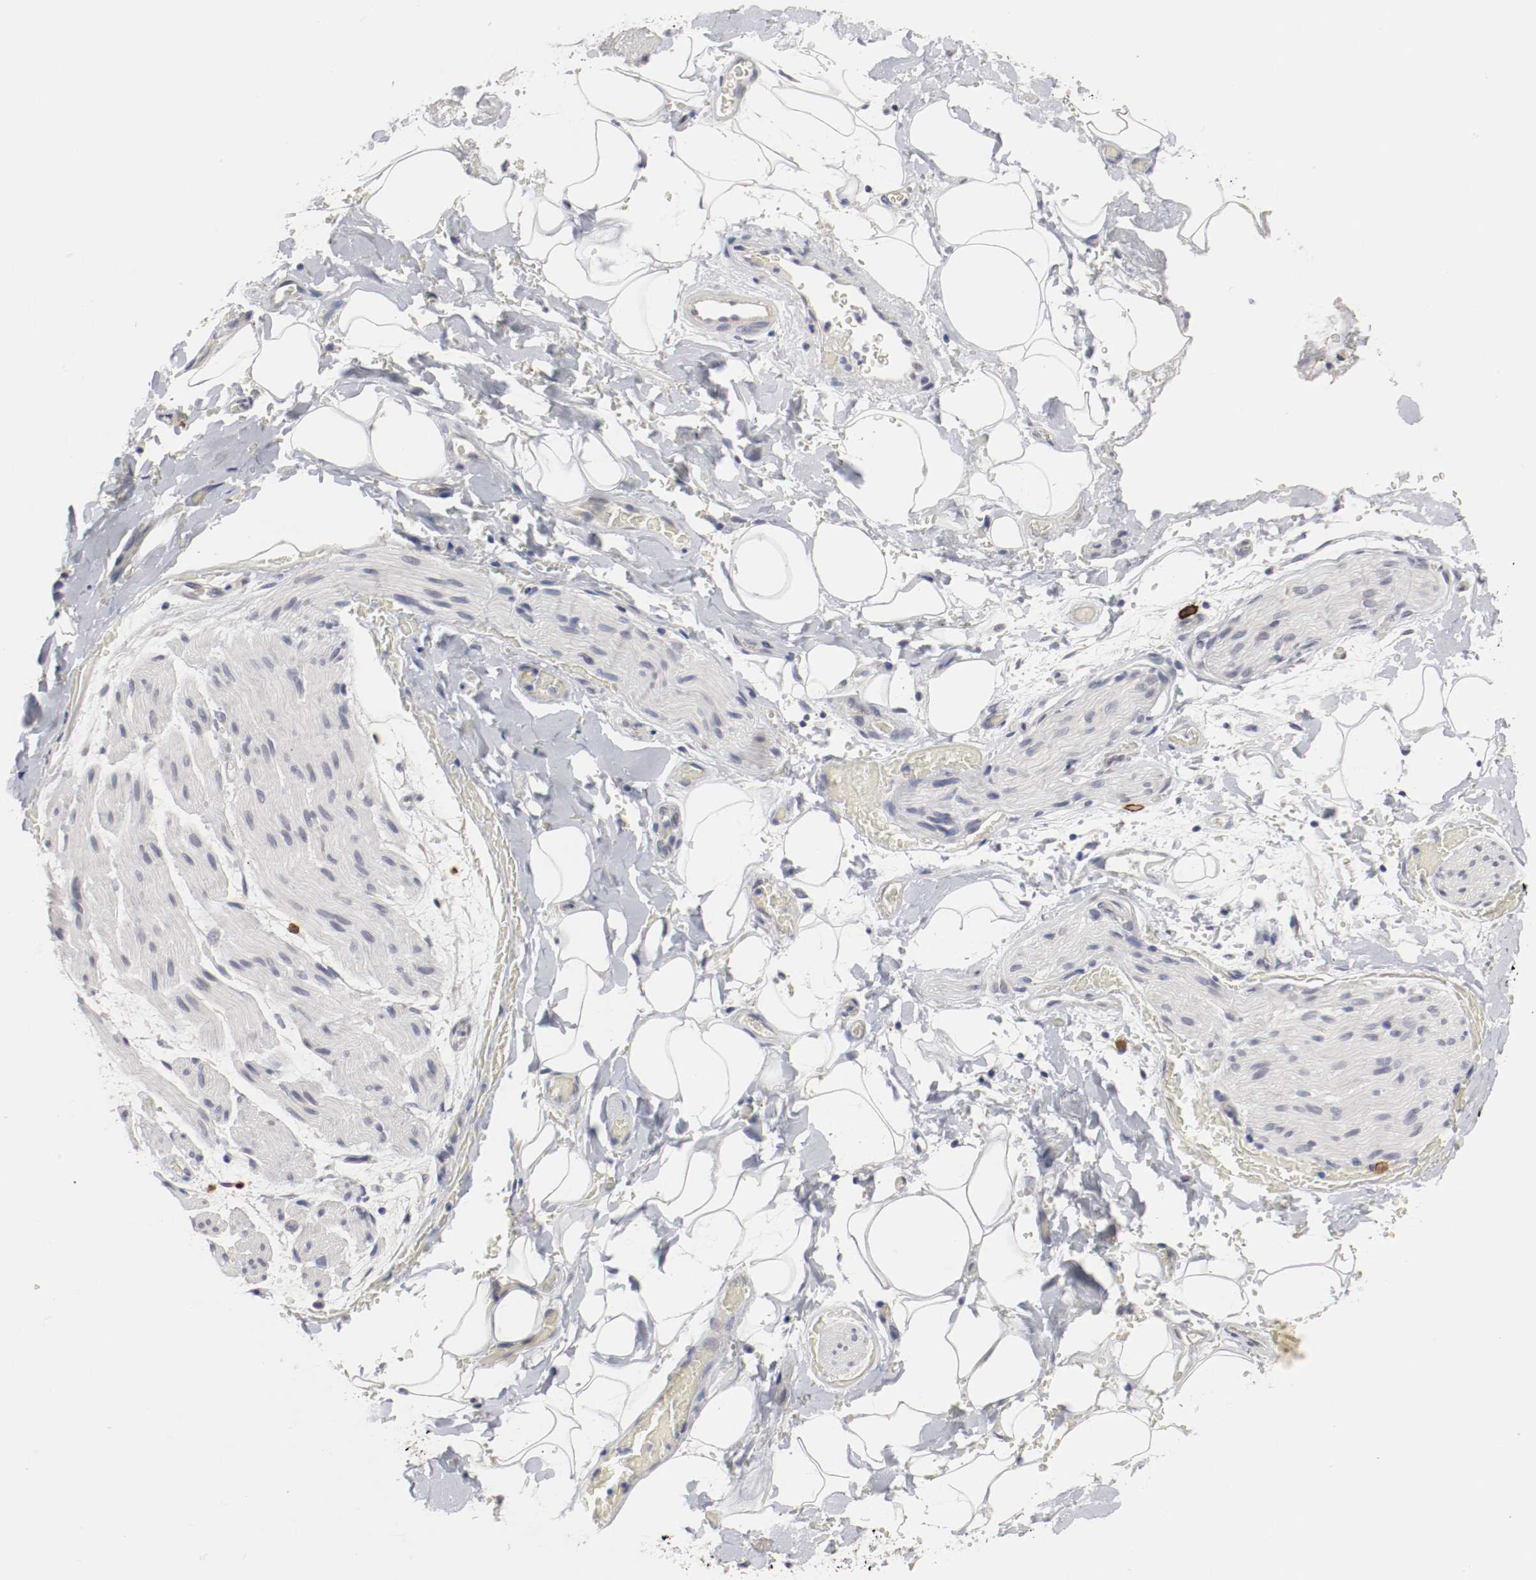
{"staining": {"intensity": "negative", "quantity": "none", "location": "none"}, "tissue": "adipose tissue", "cell_type": "Adipocytes", "image_type": "normal", "snomed": [{"axis": "morphology", "description": "Normal tissue, NOS"}, {"axis": "morphology", "description": "Cholangiocarcinoma"}, {"axis": "topography", "description": "Liver"}, {"axis": "topography", "description": "Peripheral nerve tissue"}], "caption": "A high-resolution micrograph shows IHC staining of normal adipose tissue, which exhibits no significant staining in adipocytes.", "gene": "KIT", "patient": {"sex": "male", "age": 50}}